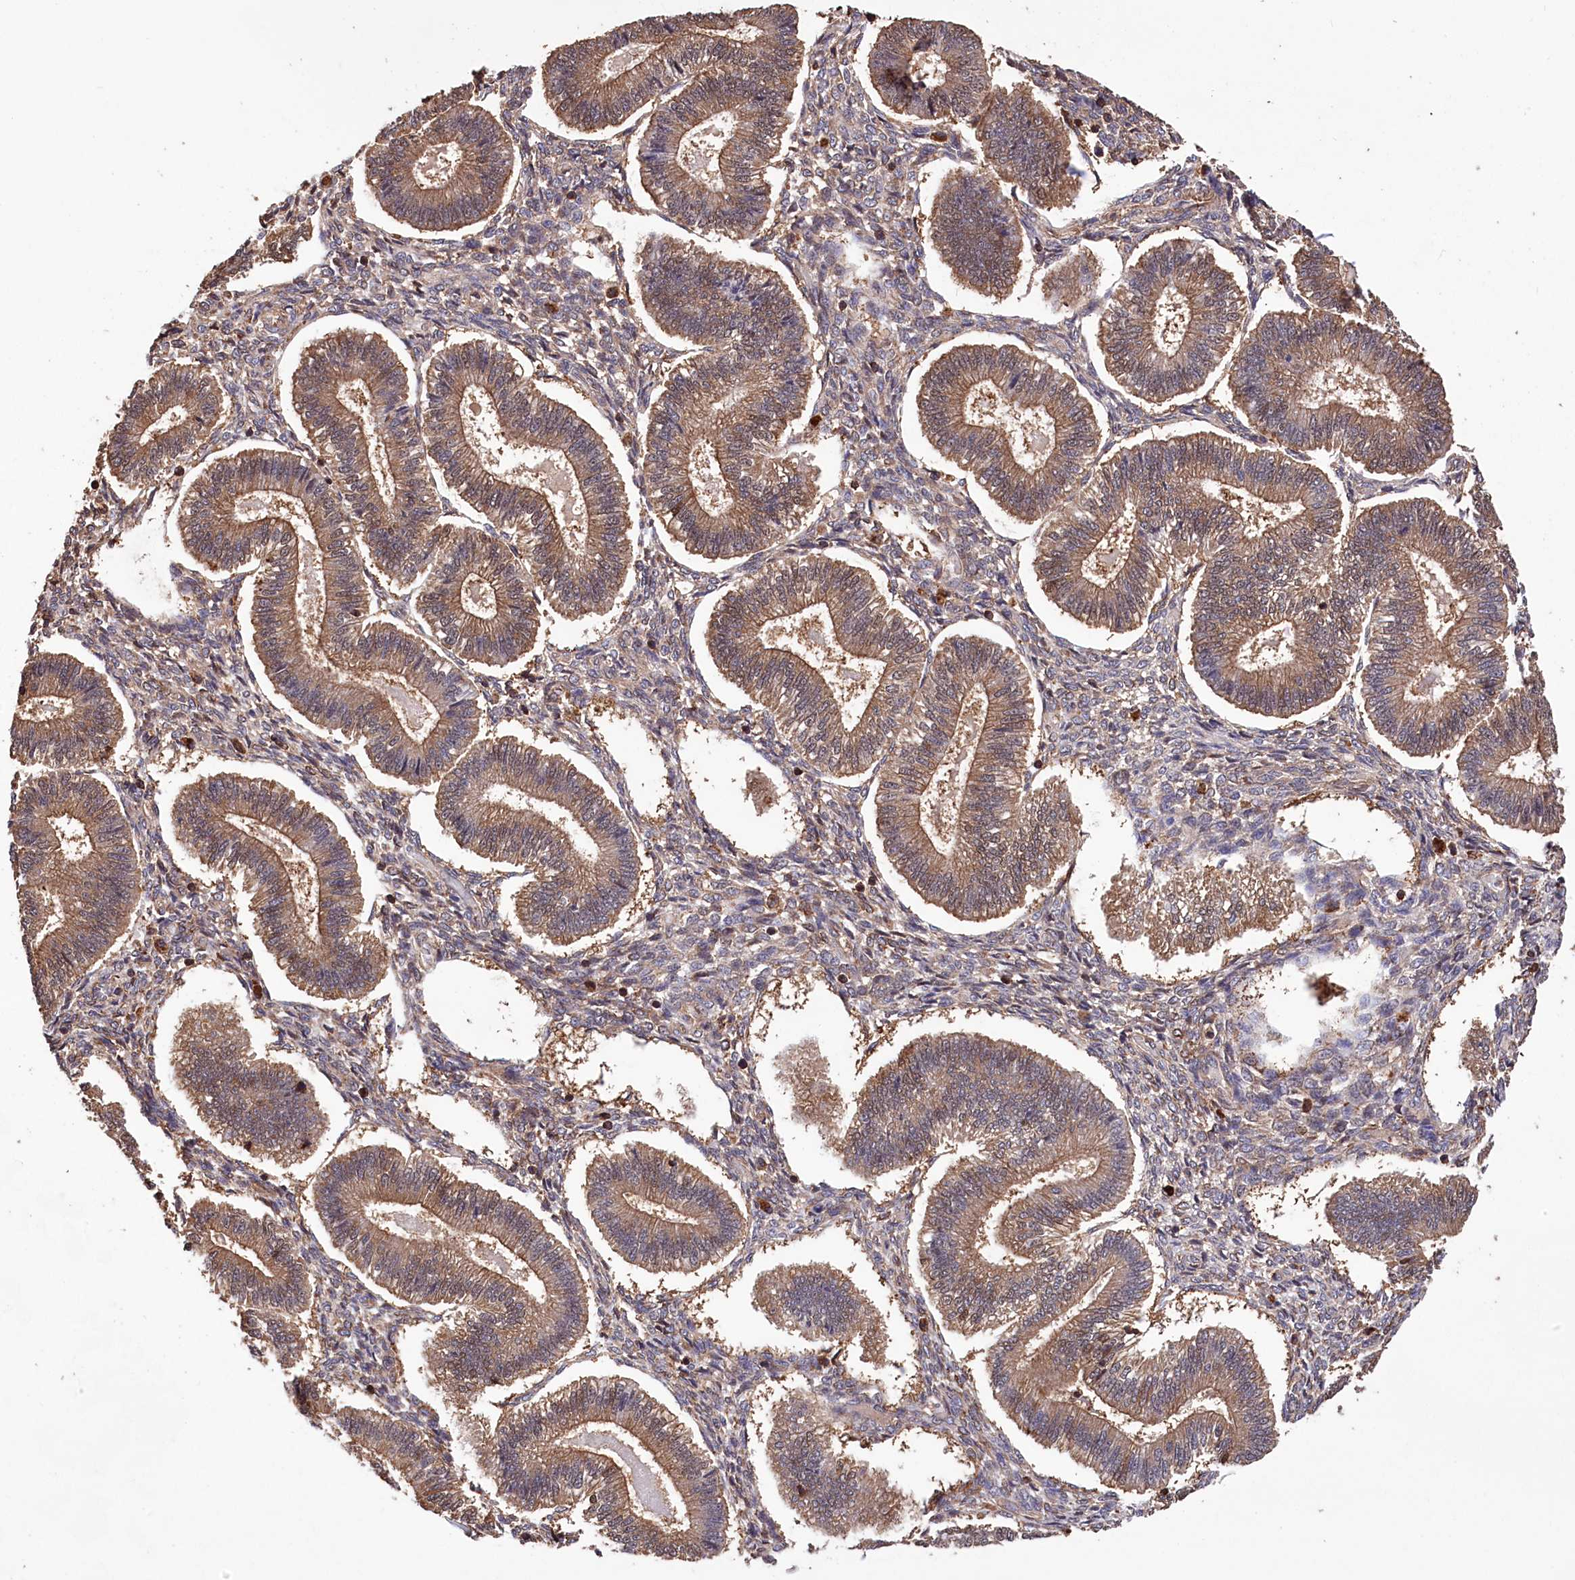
{"staining": {"intensity": "weak", "quantity": "25%-75%", "location": "cytoplasmic/membranous"}, "tissue": "endometrium", "cell_type": "Cells in endometrial stroma", "image_type": "normal", "snomed": [{"axis": "morphology", "description": "Normal tissue, NOS"}, {"axis": "topography", "description": "Endometrium"}], "caption": "Immunohistochemistry micrograph of benign endometrium: human endometrium stained using immunohistochemistry exhibits low levels of weak protein expression localized specifically in the cytoplasmic/membranous of cells in endometrial stroma, appearing as a cytoplasmic/membranous brown color.", "gene": "DPP3", "patient": {"sex": "female", "age": 25}}